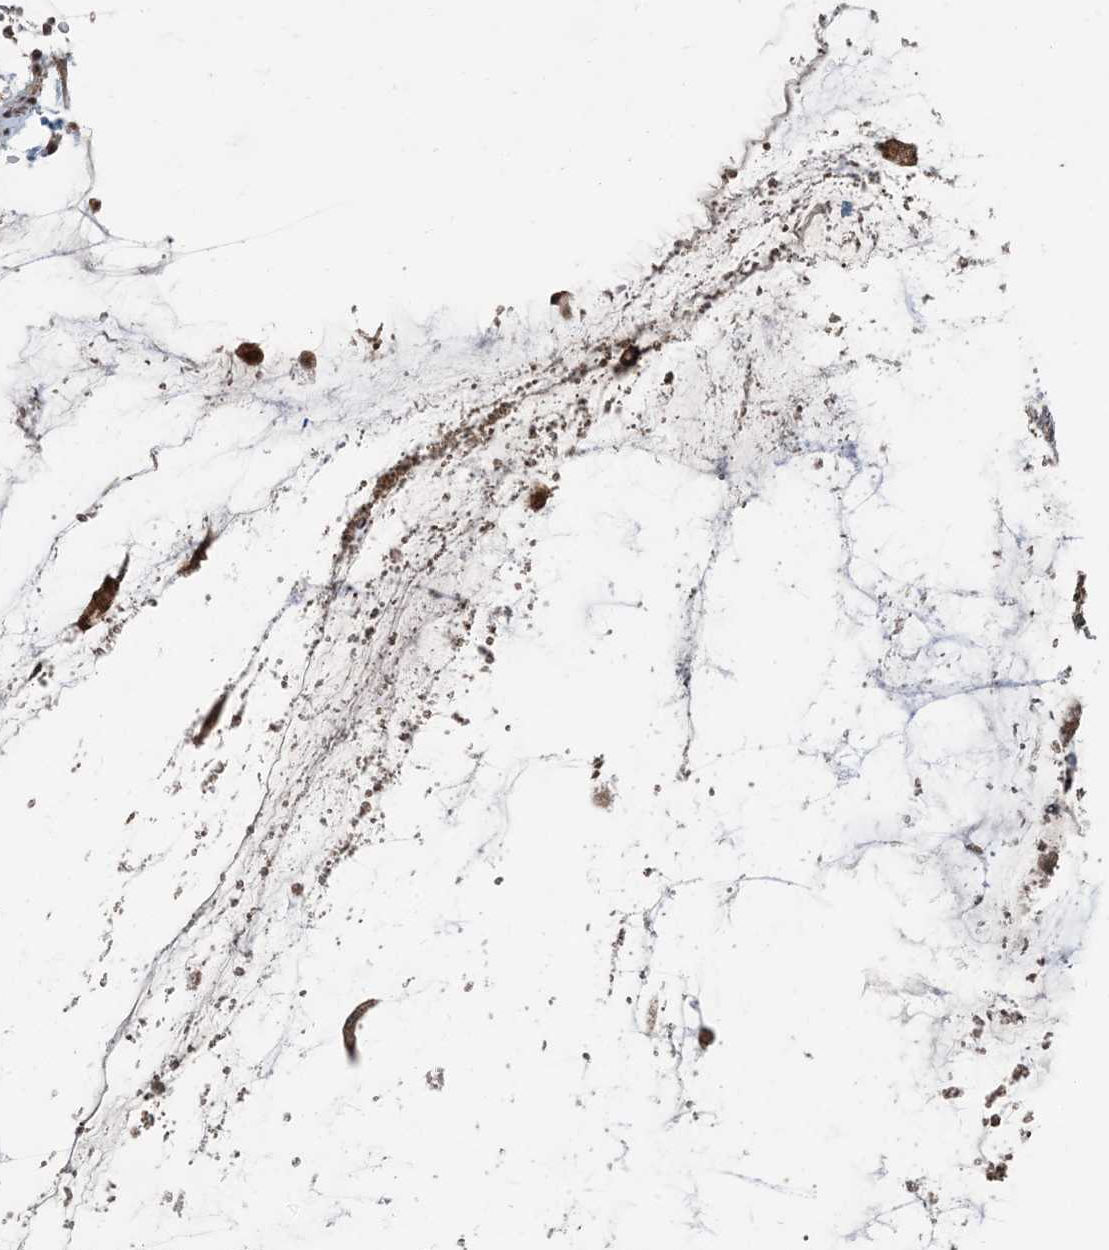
{"staining": {"intensity": "moderate", "quantity": ">75%", "location": "cytoplasmic/membranous"}, "tissue": "cervical cancer", "cell_type": "Tumor cells", "image_type": "cancer", "snomed": [{"axis": "morphology", "description": "Adenocarcinoma, NOS"}, {"axis": "topography", "description": "Cervix"}], "caption": "A photomicrograph of human cervical adenocarcinoma stained for a protein exhibits moderate cytoplasmic/membranous brown staining in tumor cells.", "gene": "EDEM2", "patient": {"sex": "female", "age": 44}}